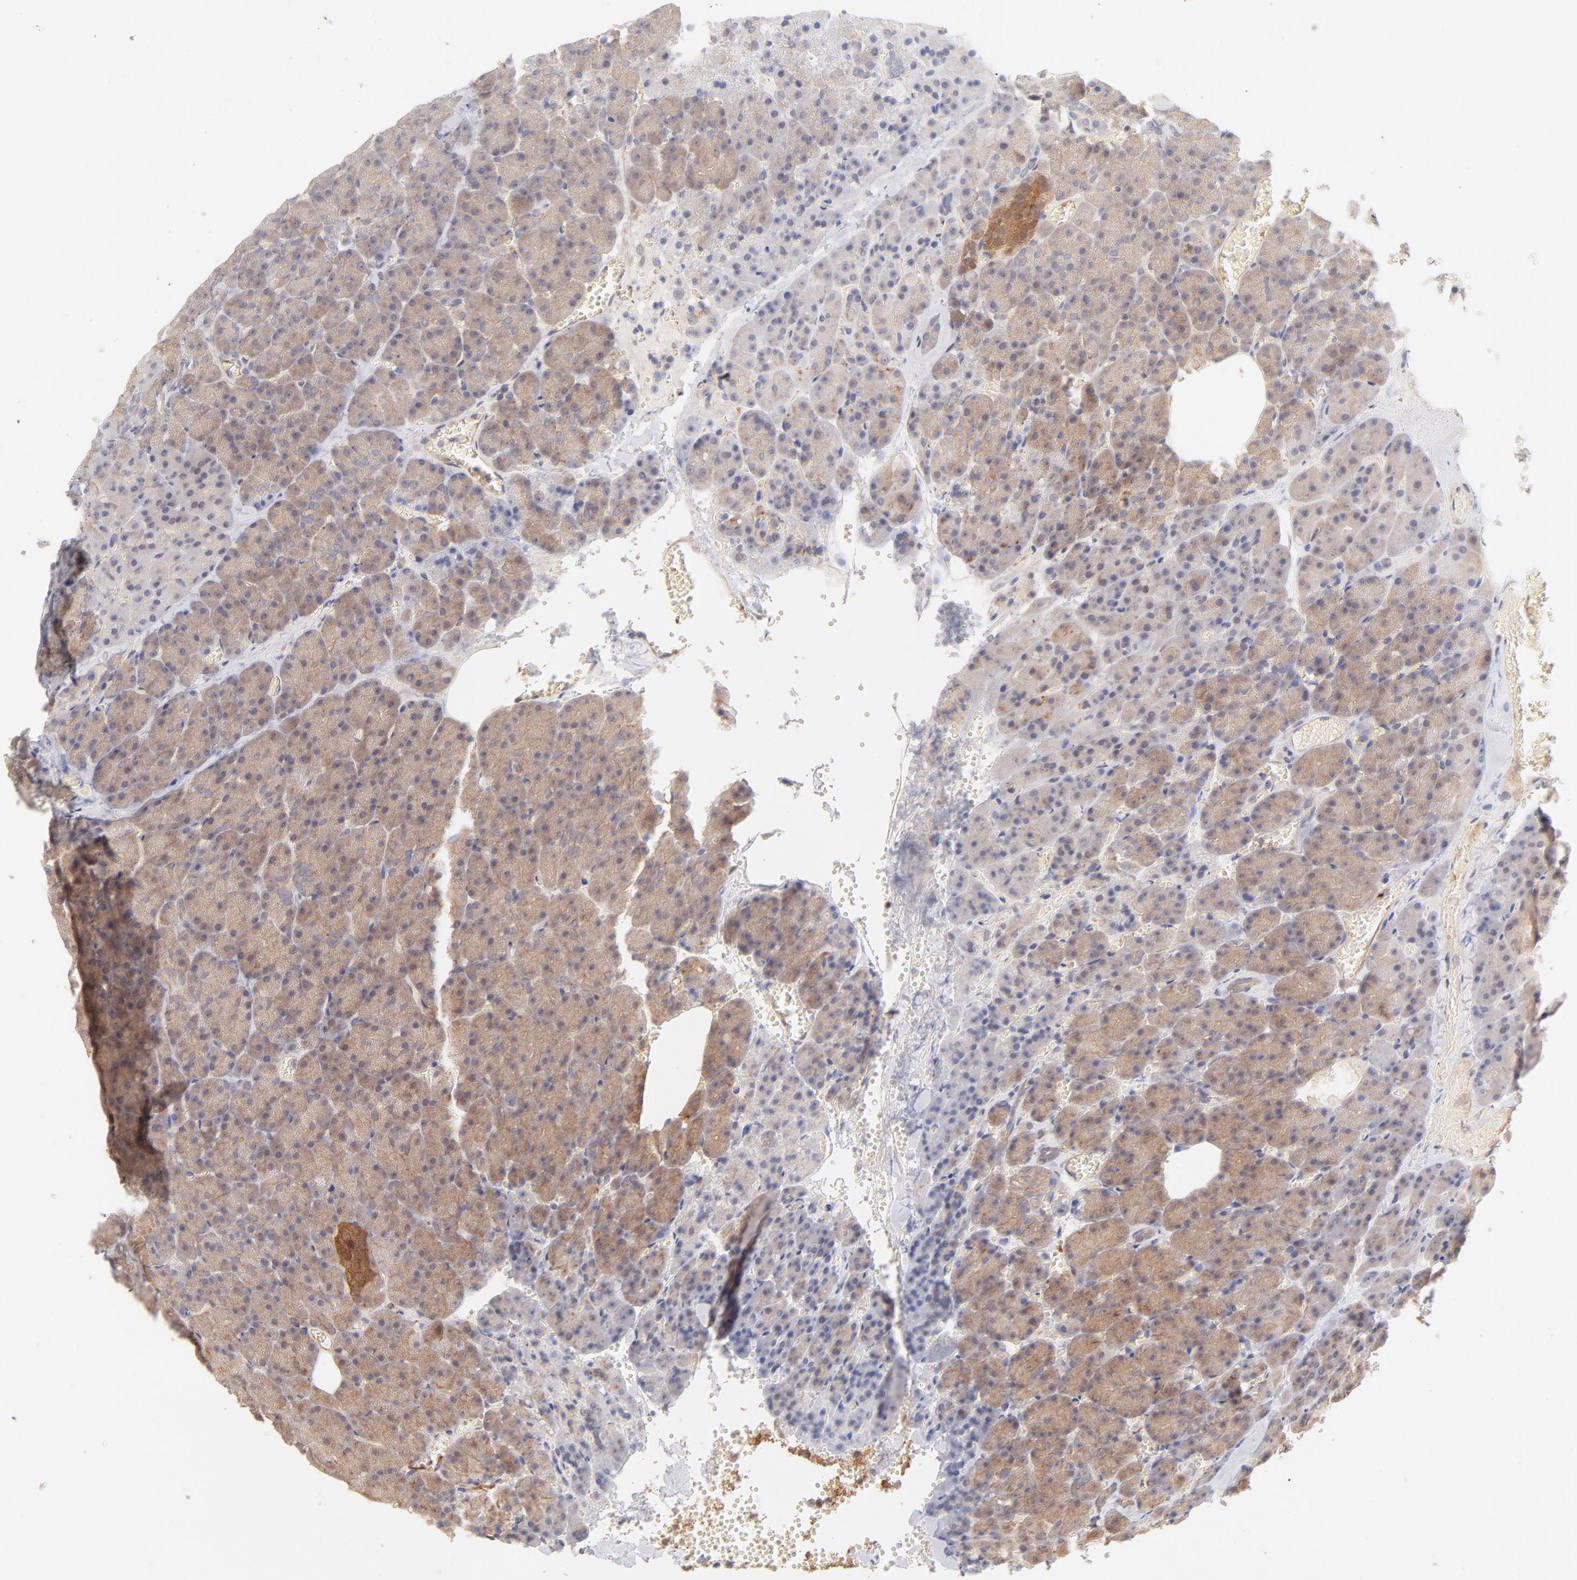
{"staining": {"intensity": "weak", "quantity": "25%-75%", "location": "cytoplasmic/membranous"}, "tissue": "carcinoid", "cell_type": "Tumor cells", "image_type": "cancer", "snomed": [{"axis": "morphology", "description": "Normal tissue, NOS"}, {"axis": "morphology", "description": "Carcinoid, malignant, NOS"}, {"axis": "topography", "description": "Pancreas"}], "caption": "Immunohistochemical staining of malignant carcinoid shows weak cytoplasmic/membranous protein expression in approximately 25%-75% of tumor cells. (DAB (3,3'-diaminobenzidine) = brown stain, brightfield microscopy at high magnification).", "gene": "LDLRAP1", "patient": {"sex": "female", "age": 35}}